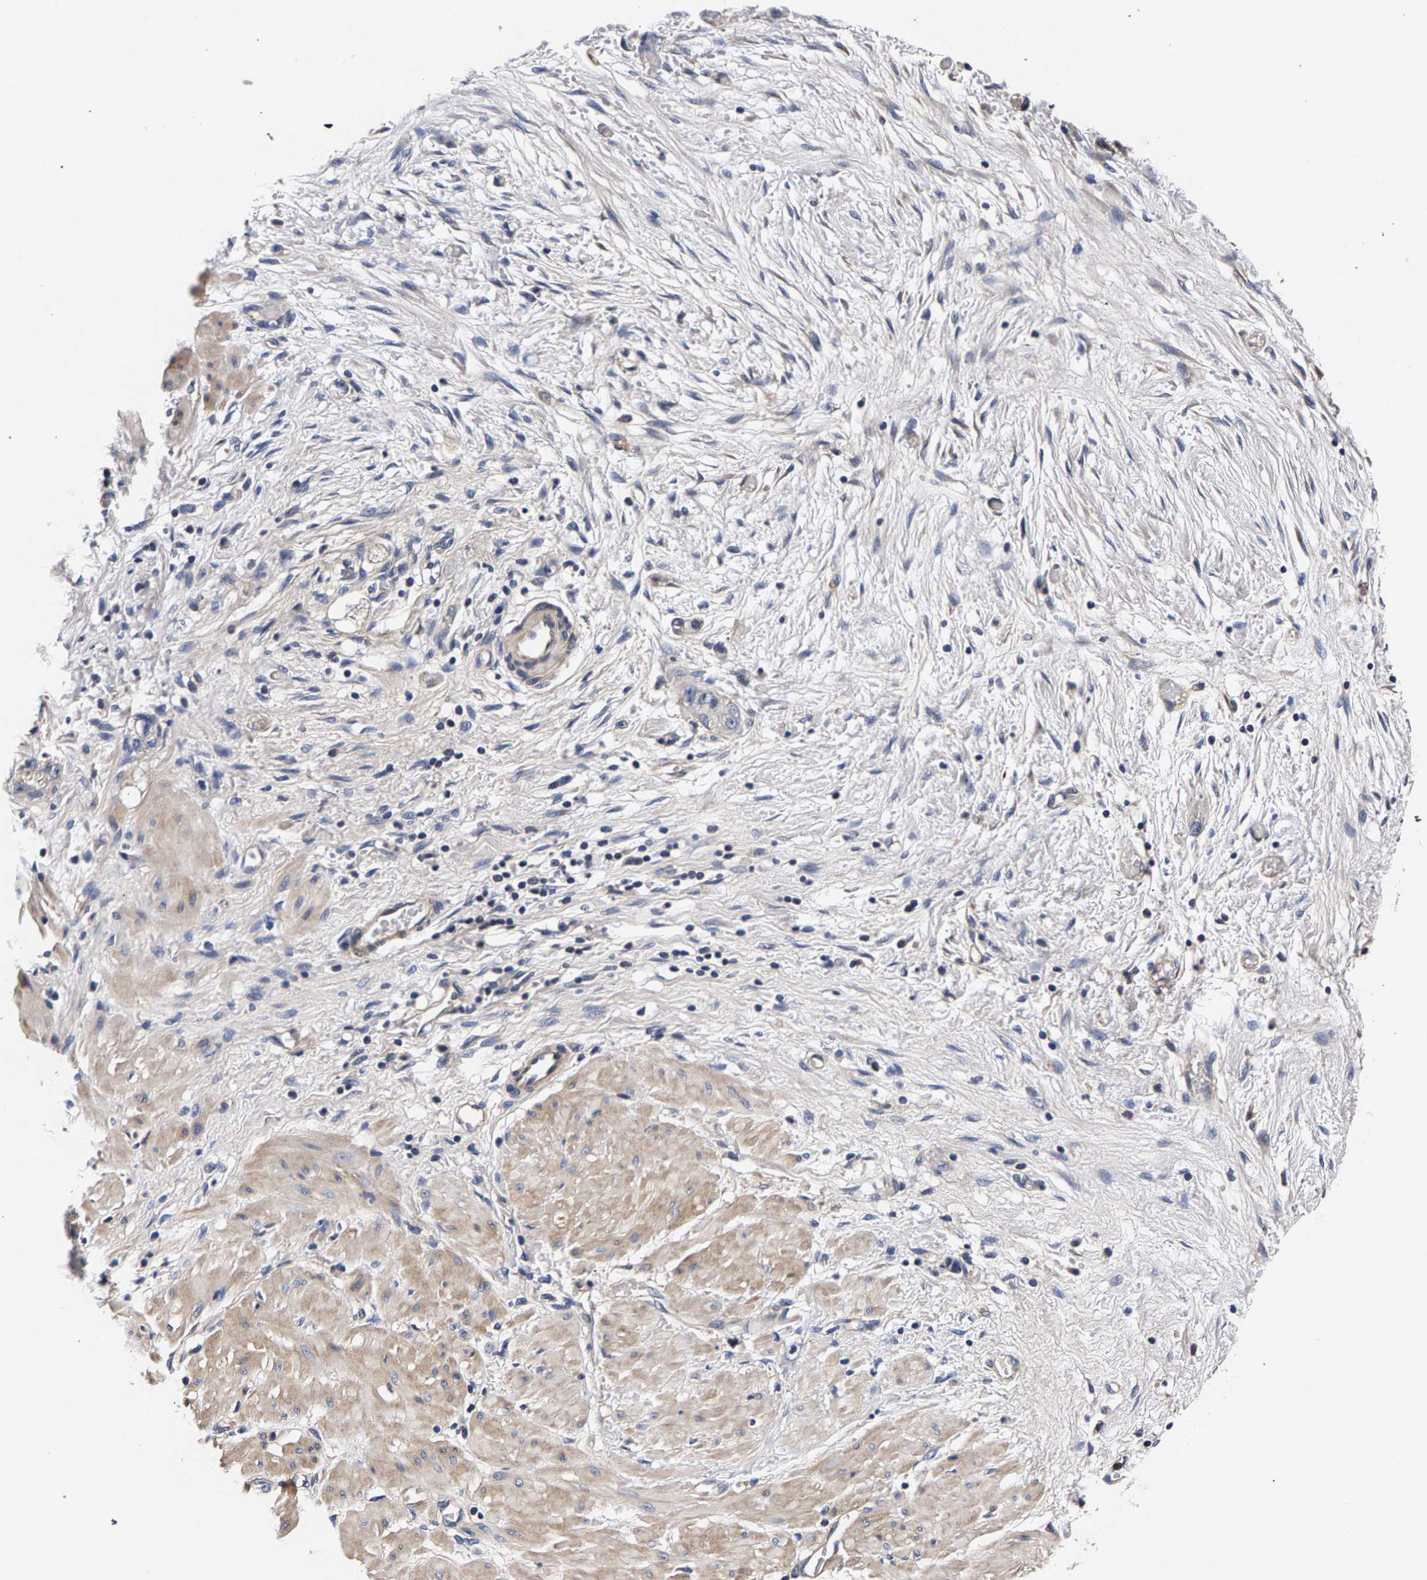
{"staining": {"intensity": "negative", "quantity": "none", "location": "none"}, "tissue": "stomach cancer", "cell_type": "Tumor cells", "image_type": "cancer", "snomed": [{"axis": "morphology", "description": "Adenocarcinoma, NOS"}, {"axis": "topography", "description": "Stomach"}, {"axis": "topography", "description": "Stomach, lower"}], "caption": "High power microscopy photomicrograph of an IHC photomicrograph of adenocarcinoma (stomach), revealing no significant expression in tumor cells.", "gene": "MARCHF7", "patient": {"sex": "female", "age": 48}}